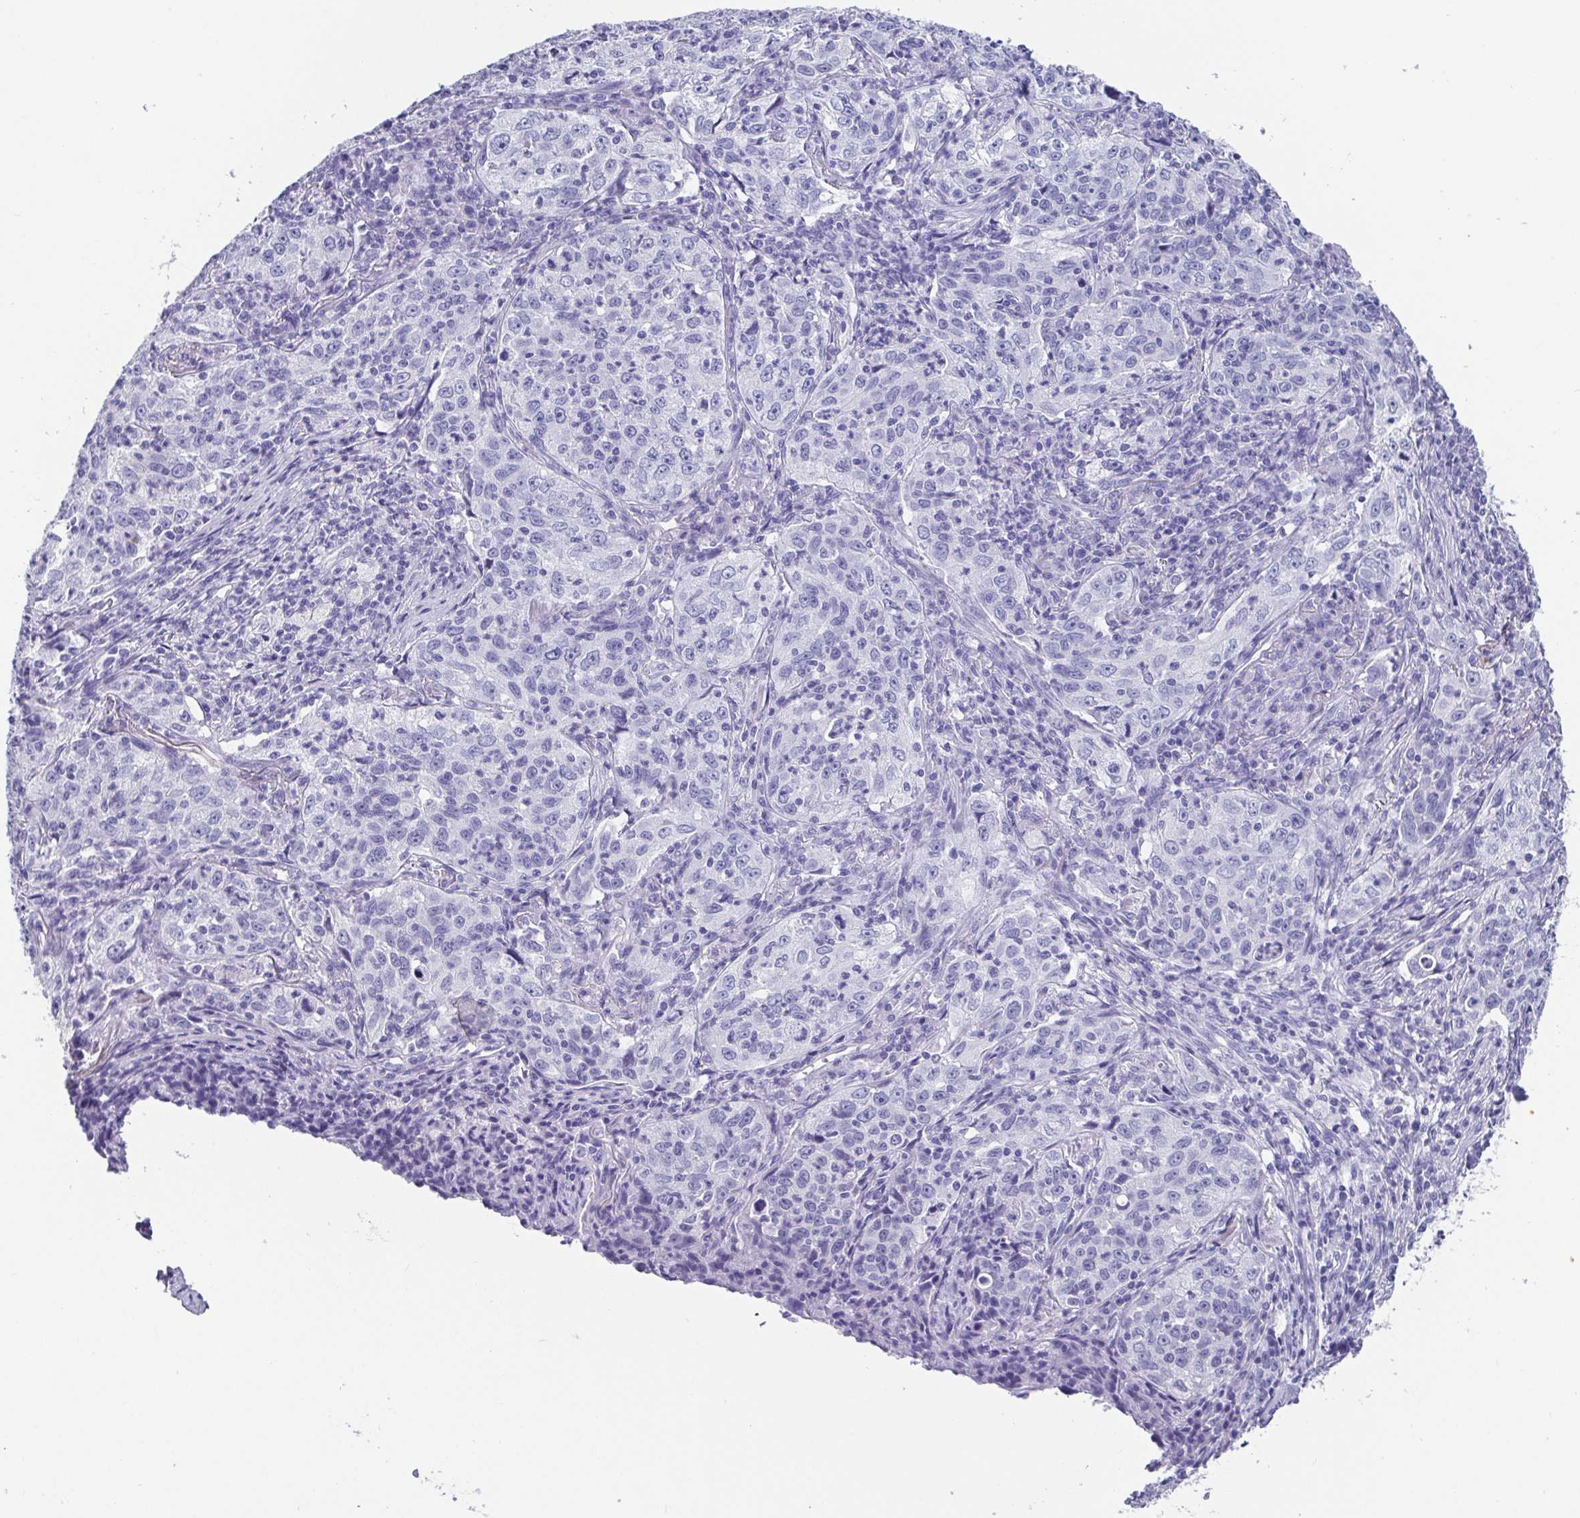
{"staining": {"intensity": "negative", "quantity": "none", "location": "none"}, "tissue": "lung cancer", "cell_type": "Tumor cells", "image_type": "cancer", "snomed": [{"axis": "morphology", "description": "Squamous cell carcinoma, NOS"}, {"axis": "topography", "description": "Lung"}], "caption": "Immunohistochemical staining of lung cancer reveals no significant expression in tumor cells.", "gene": "SCGN", "patient": {"sex": "male", "age": 71}}